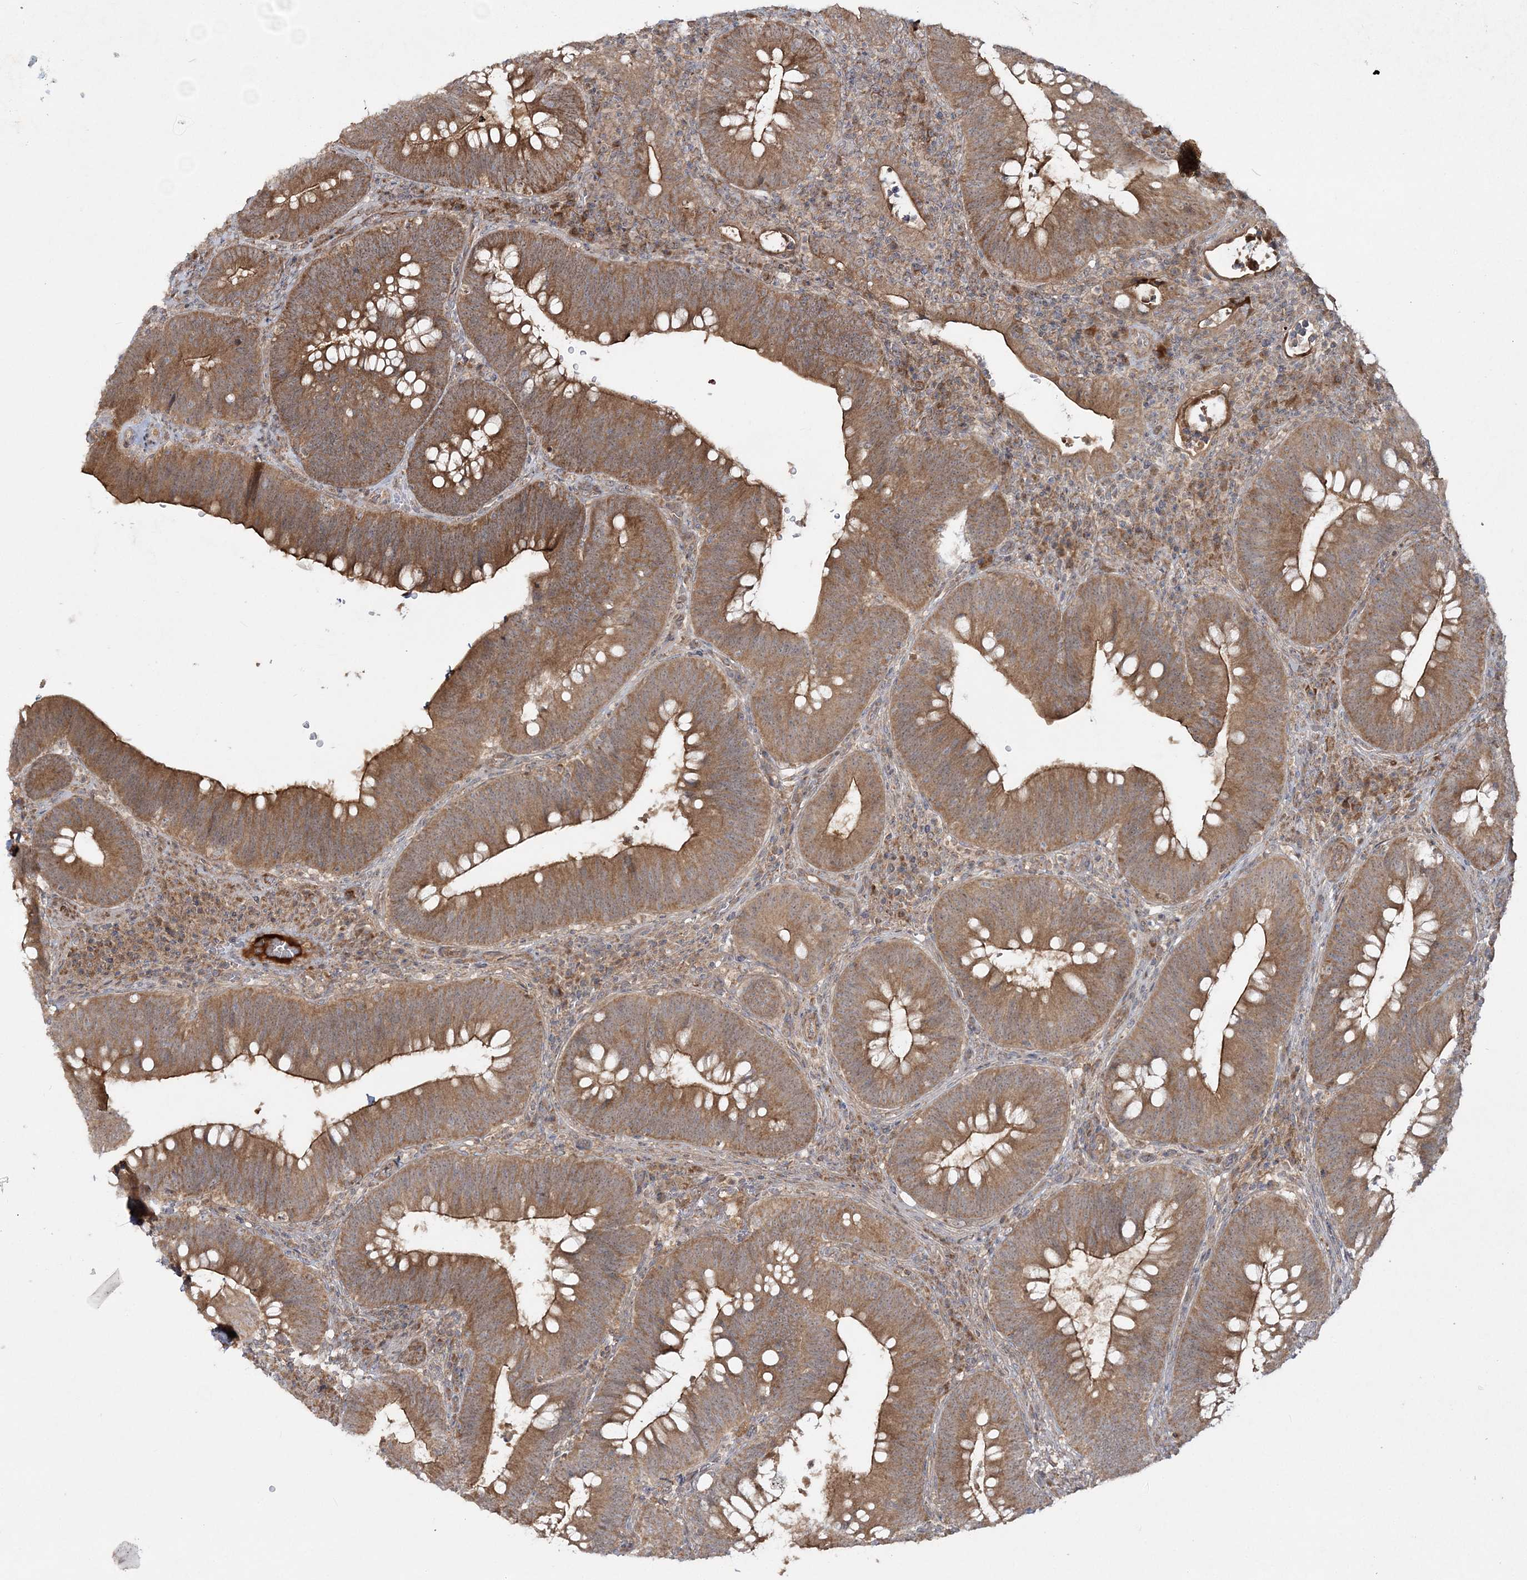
{"staining": {"intensity": "moderate", "quantity": ">75%", "location": "cytoplasmic/membranous"}, "tissue": "colorectal cancer", "cell_type": "Tumor cells", "image_type": "cancer", "snomed": [{"axis": "morphology", "description": "Normal tissue, NOS"}, {"axis": "topography", "description": "Colon"}], "caption": "Protein expression analysis of human colorectal cancer reveals moderate cytoplasmic/membranous positivity in about >75% of tumor cells.", "gene": "MOCS2", "patient": {"sex": "female", "age": 82}}